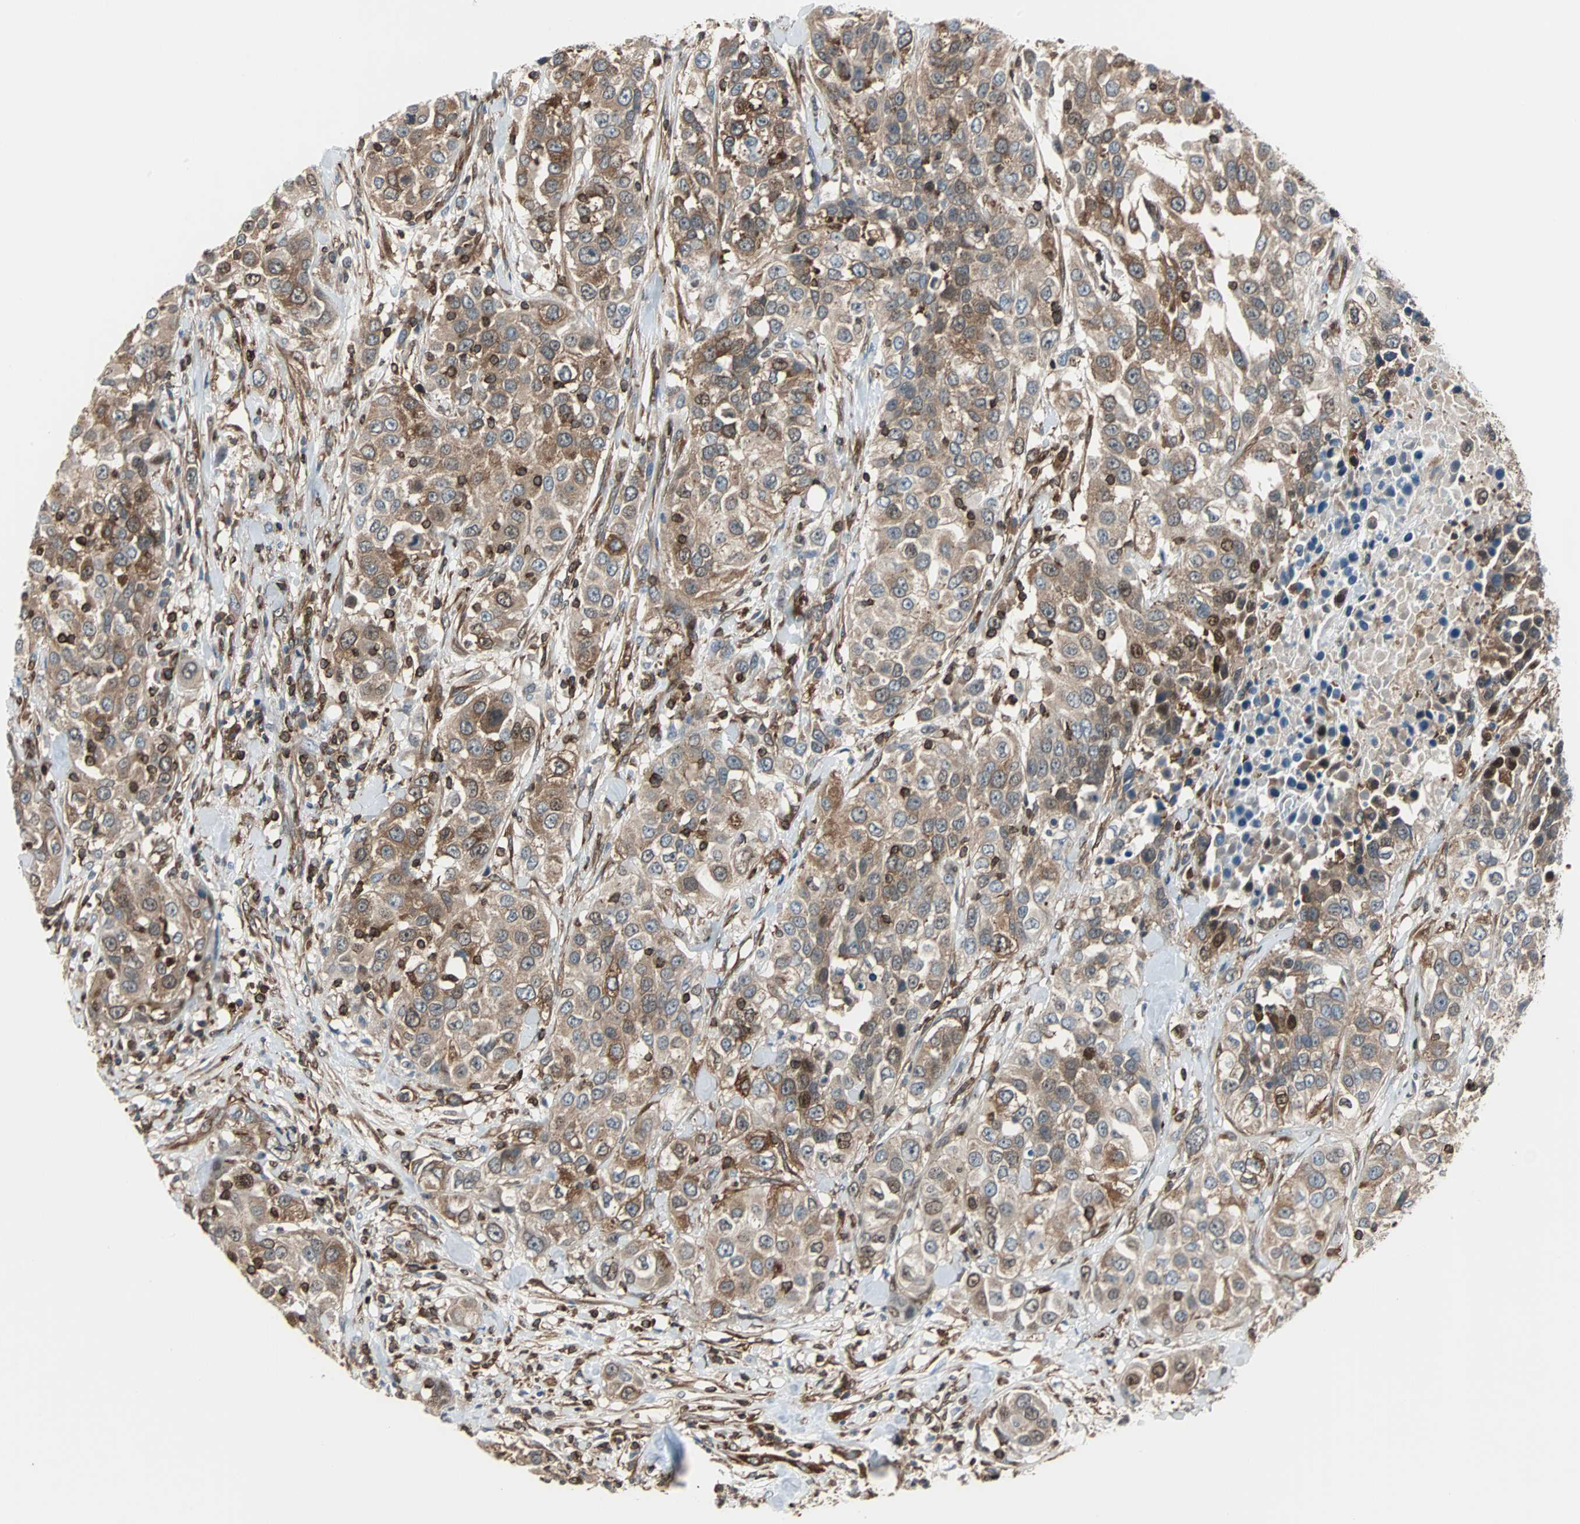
{"staining": {"intensity": "moderate", "quantity": ">75%", "location": "cytoplasmic/membranous"}, "tissue": "urothelial cancer", "cell_type": "Tumor cells", "image_type": "cancer", "snomed": [{"axis": "morphology", "description": "Urothelial carcinoma, High grade"}, {"axis": "topography", "description": "Urinary bladder"}], "caption": "Urothelial cancer stained with immunohistochemistry shows moderate cytoplasmic/membranous staining in approximately >75% of tumor cells. Nuclei are stained in blue.", "gene": "RELA", "patient": {"sex": "female", "age": 80}}